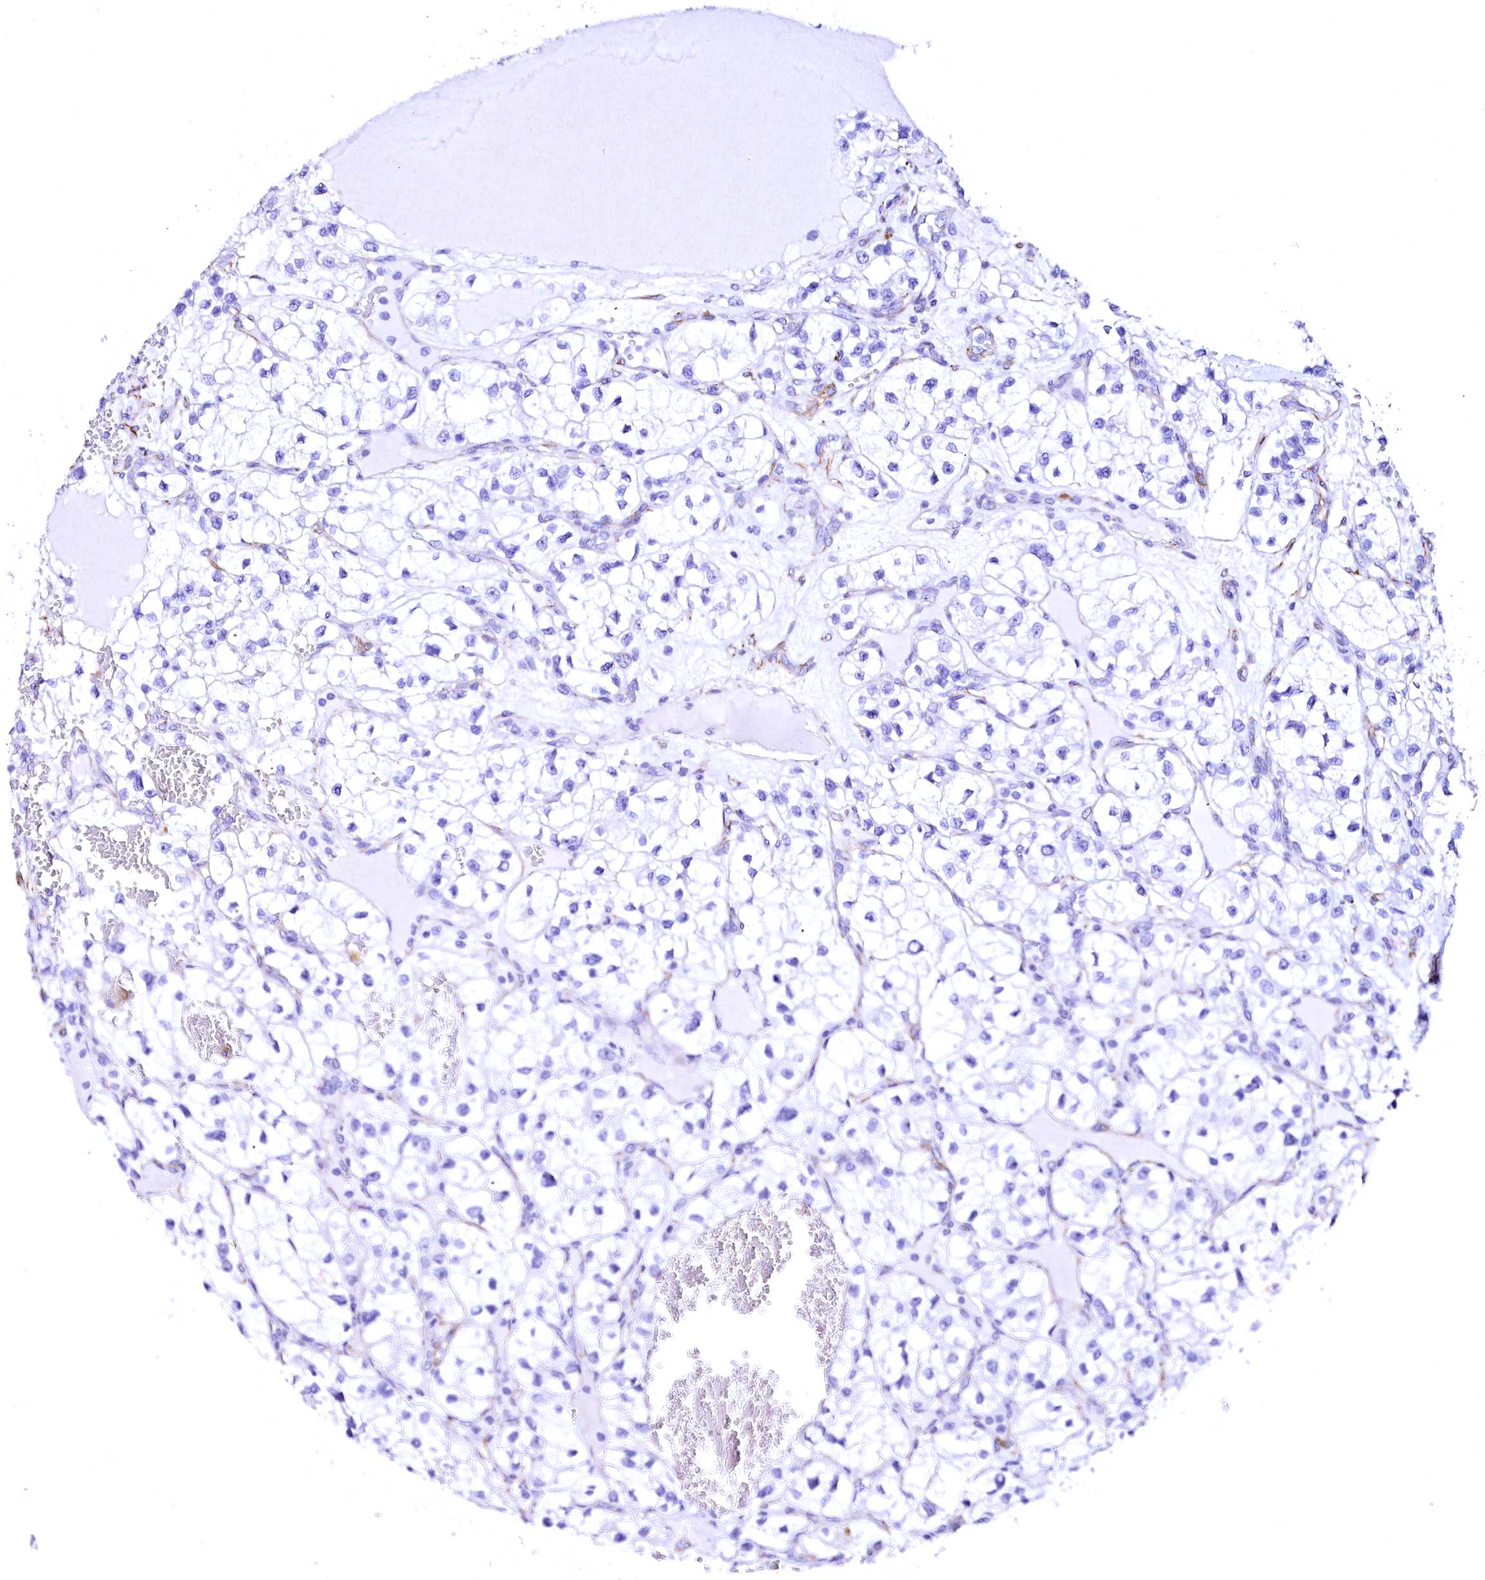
{"staining": {"intensity": "negative", "quantity": "none", "location": "none"}, "tissue": "renal cancer", "cell_type": "Tumor cells", "image_type": "cancer", "snomed": [{"axis": "morphology", "description": "Adenocarcinoma, NOS"}, {"axis": "topography", "description": "Kidney"}], "caption": "This is a histopathology image of IHC staining of renal cancer (adenocarcinoma), which shows no expression in tumor cells.", "gene": "SFR1", "patient": {"sex": "female", "age": 57}}